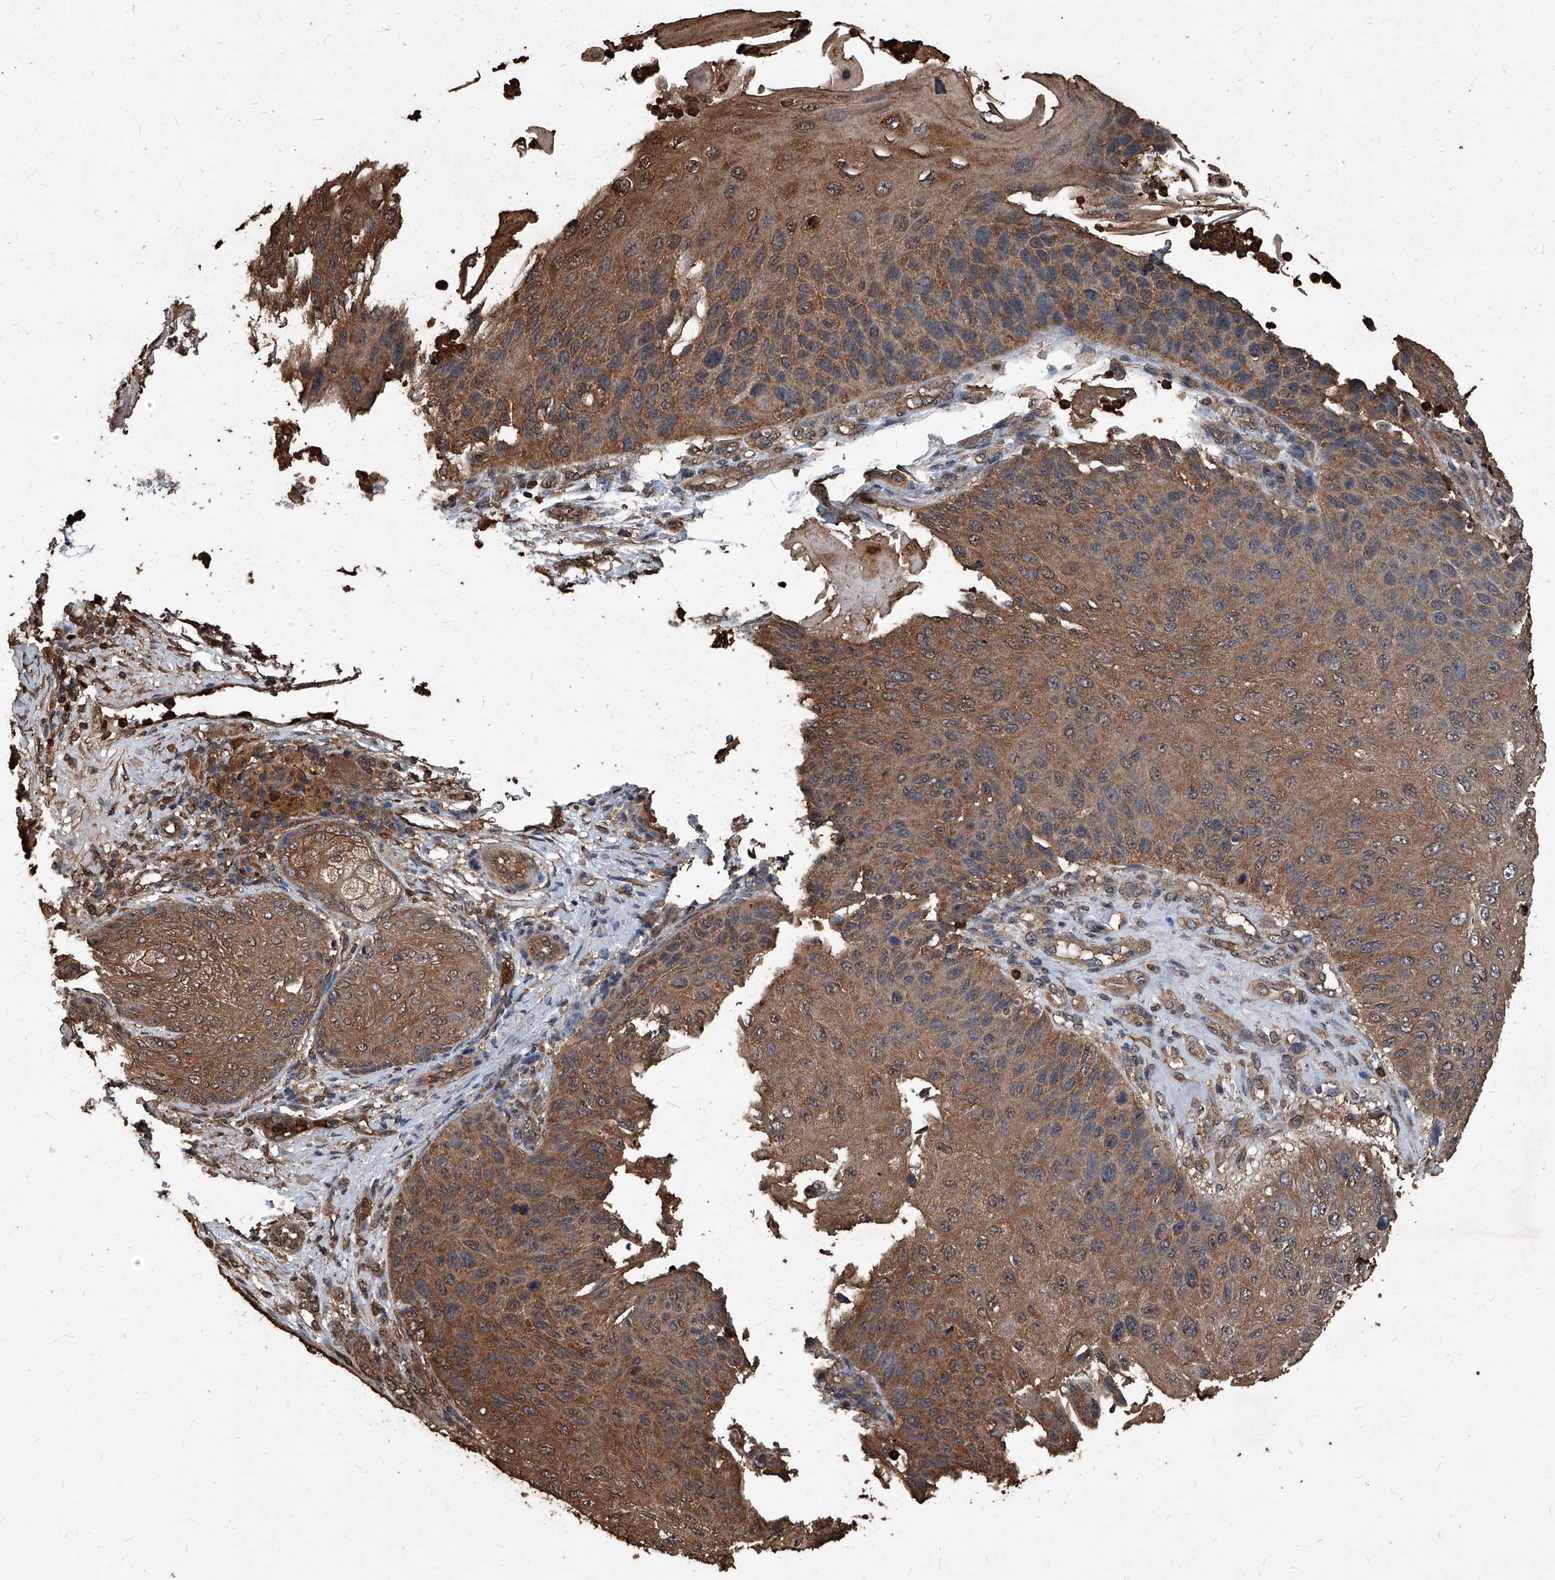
{"staining": {"intensity": "moderate", "quantity": ">75%", "location": "cytoplasmic/membranous"}, "tissue": "skin cancer", "cell_type": "Tumor cells", "image_type": "cancer", "snomed": [{"axis": "morphology", "description": "Squamous cell carcinoma, NOS"}, {"axis": "topography", "description": "Skin"}], "caption": "Skin cancer (squamous cell carcinoma) stained for a protein exhibits moderate cytoplasmic/membranous positivity in tumor cells.", "gene": "UCP2", "patient": {"sex": "female", "age": 88}}